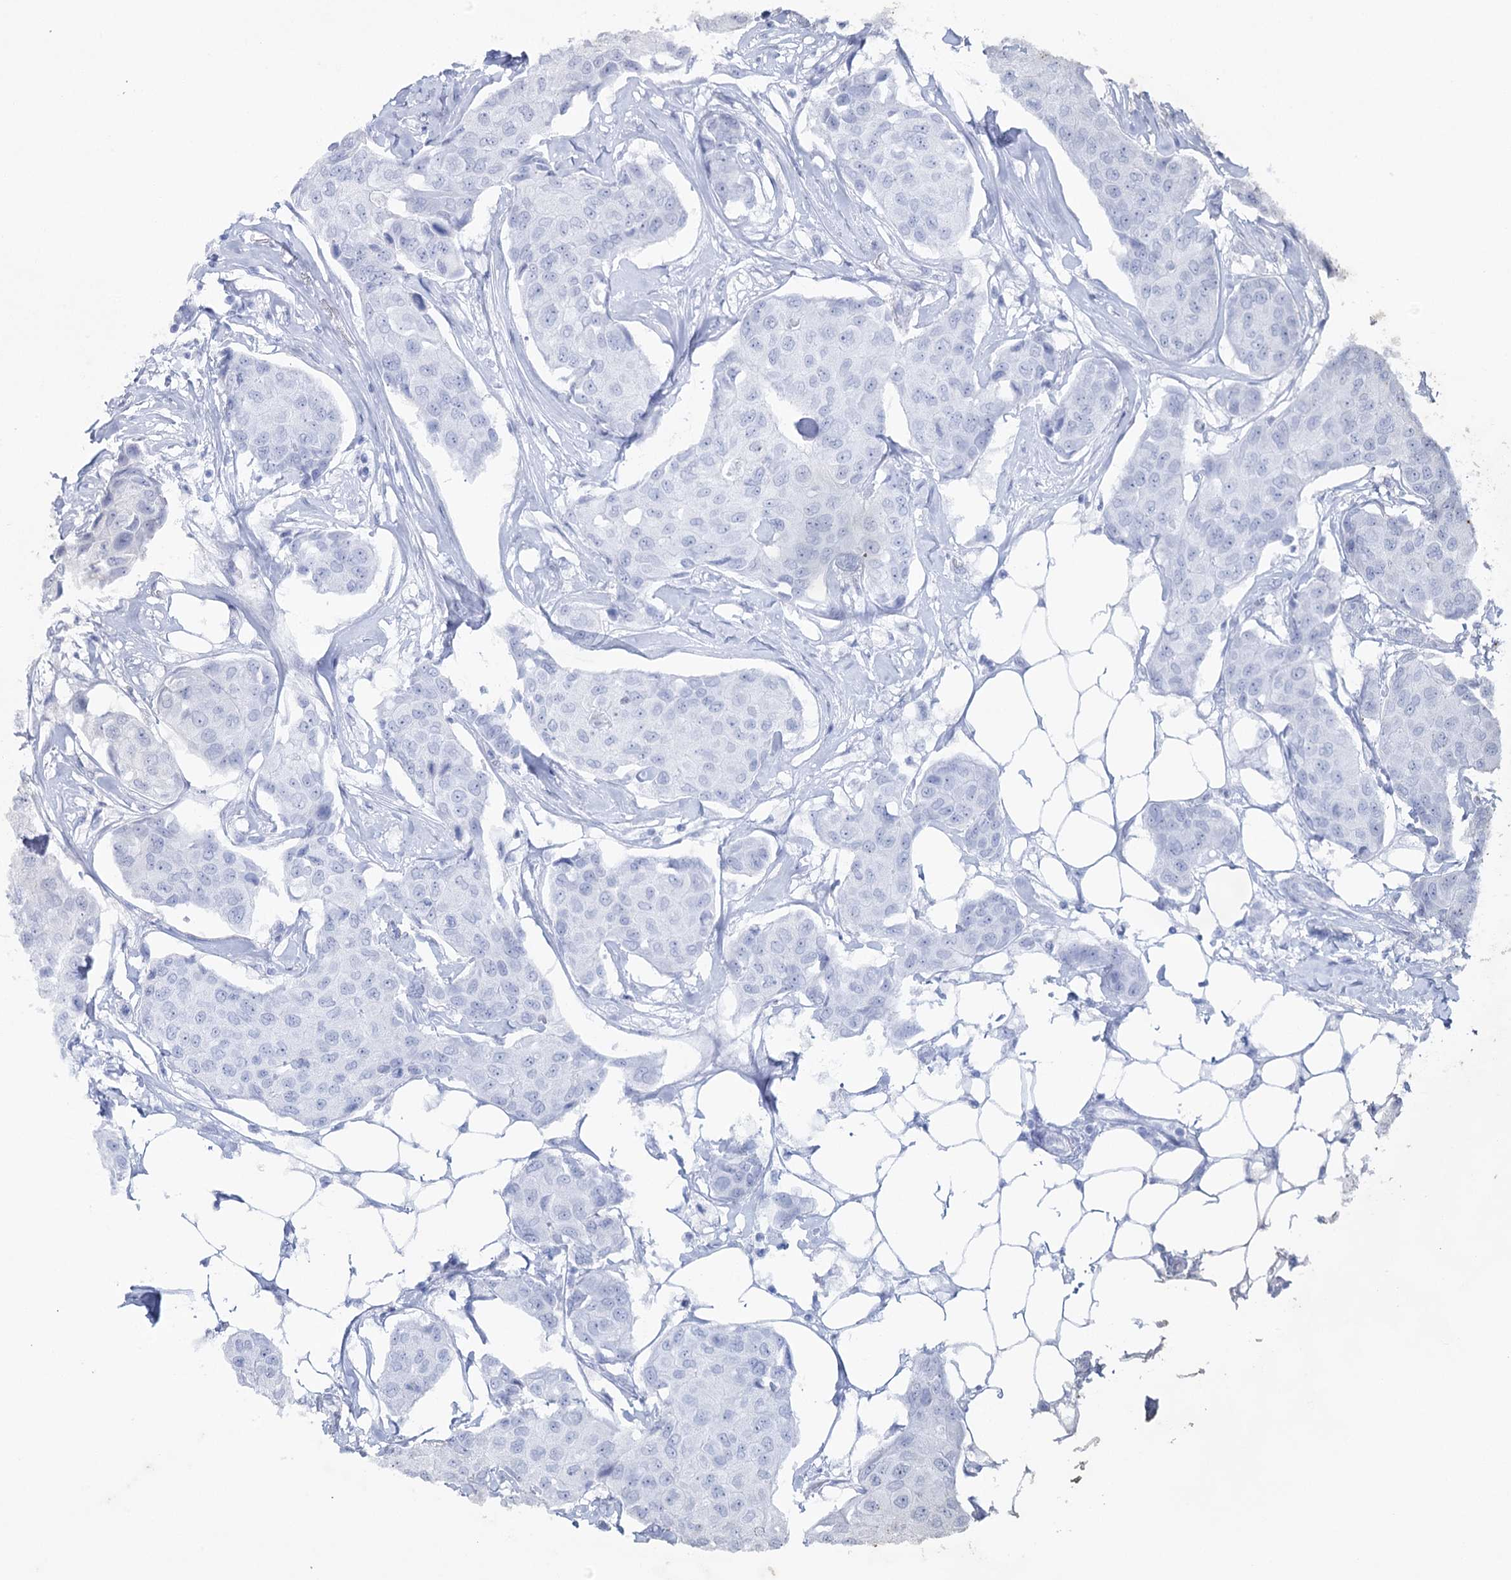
{"staining": {"intensity": "negative", "quantity": "none", "location": "none"}, "tissue": "breast cancer", "cell_type": "Tumor cells", "image_type": "cancer", "snomed": [{"axis": "morphology", "description": "Duct carcinoma"}, {"axis": "topography", "description": "Breast"}], "caption": "Immunohistochemistry histopathology image of breast intraductal carcinoma stained for a protein (brown), which exhibits no positivity in tumor cells.", "gene": "CCDC88A", "patient": {"sex": "female", "age": 80}}